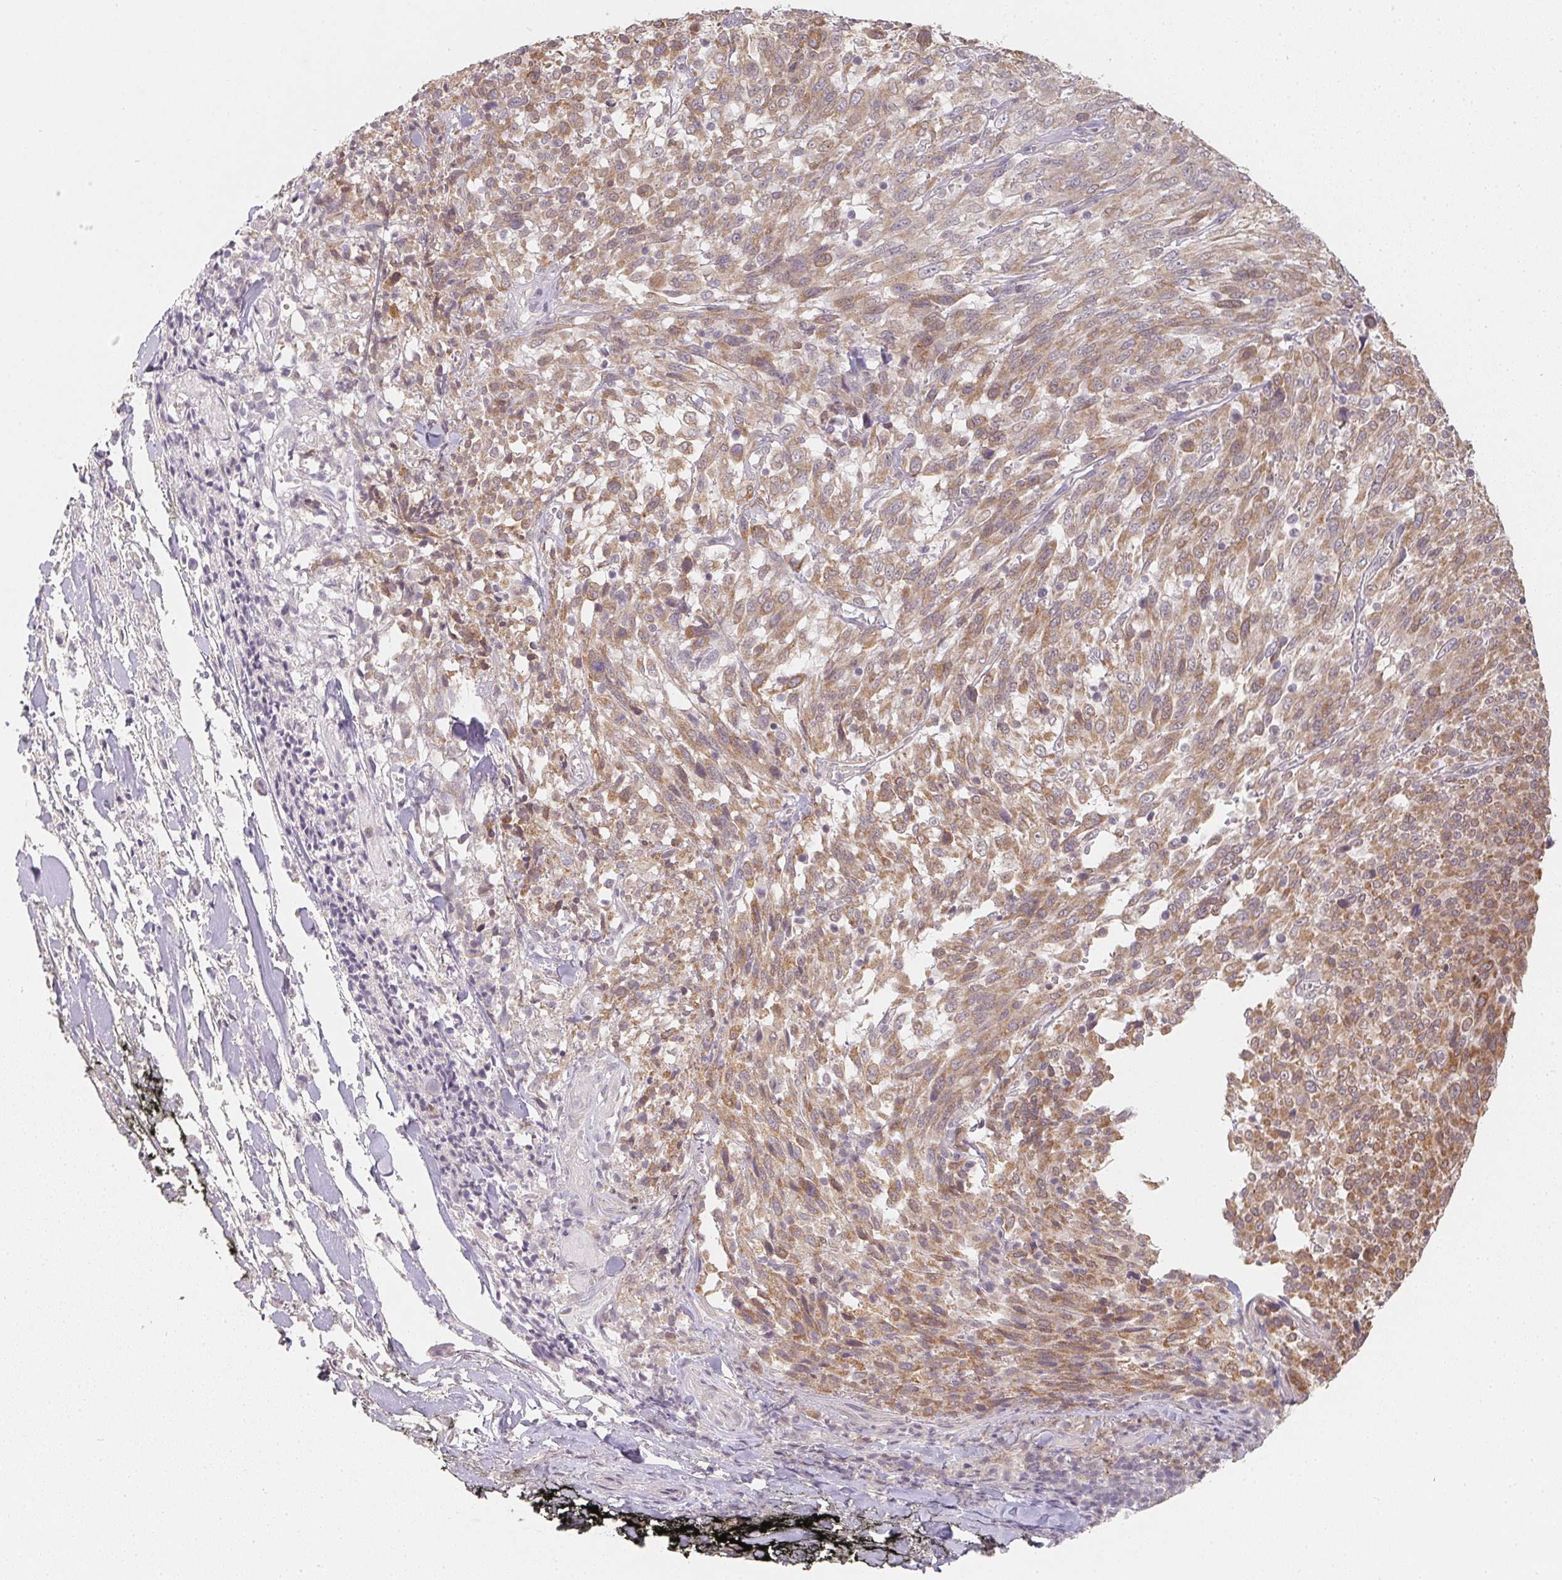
{"staining": {"intensity": "weak", "quantity": "25%-75%", "location": "cytoplasmic/membranous"}, "tissue": "melanoma", "cell_type": "Tumor cells", "image_type": "cancer", "snomed": [{"axis": "morphology", "description": "Malignant melanoma, NOS"}, {"axis": "topography", "description": "Skin"}], "caption": "Melanoma stained with a protein marker displays weak staining in tumor cells.", "gene": "SOAT1", "patient": {"sex": "female", "age": 91}}